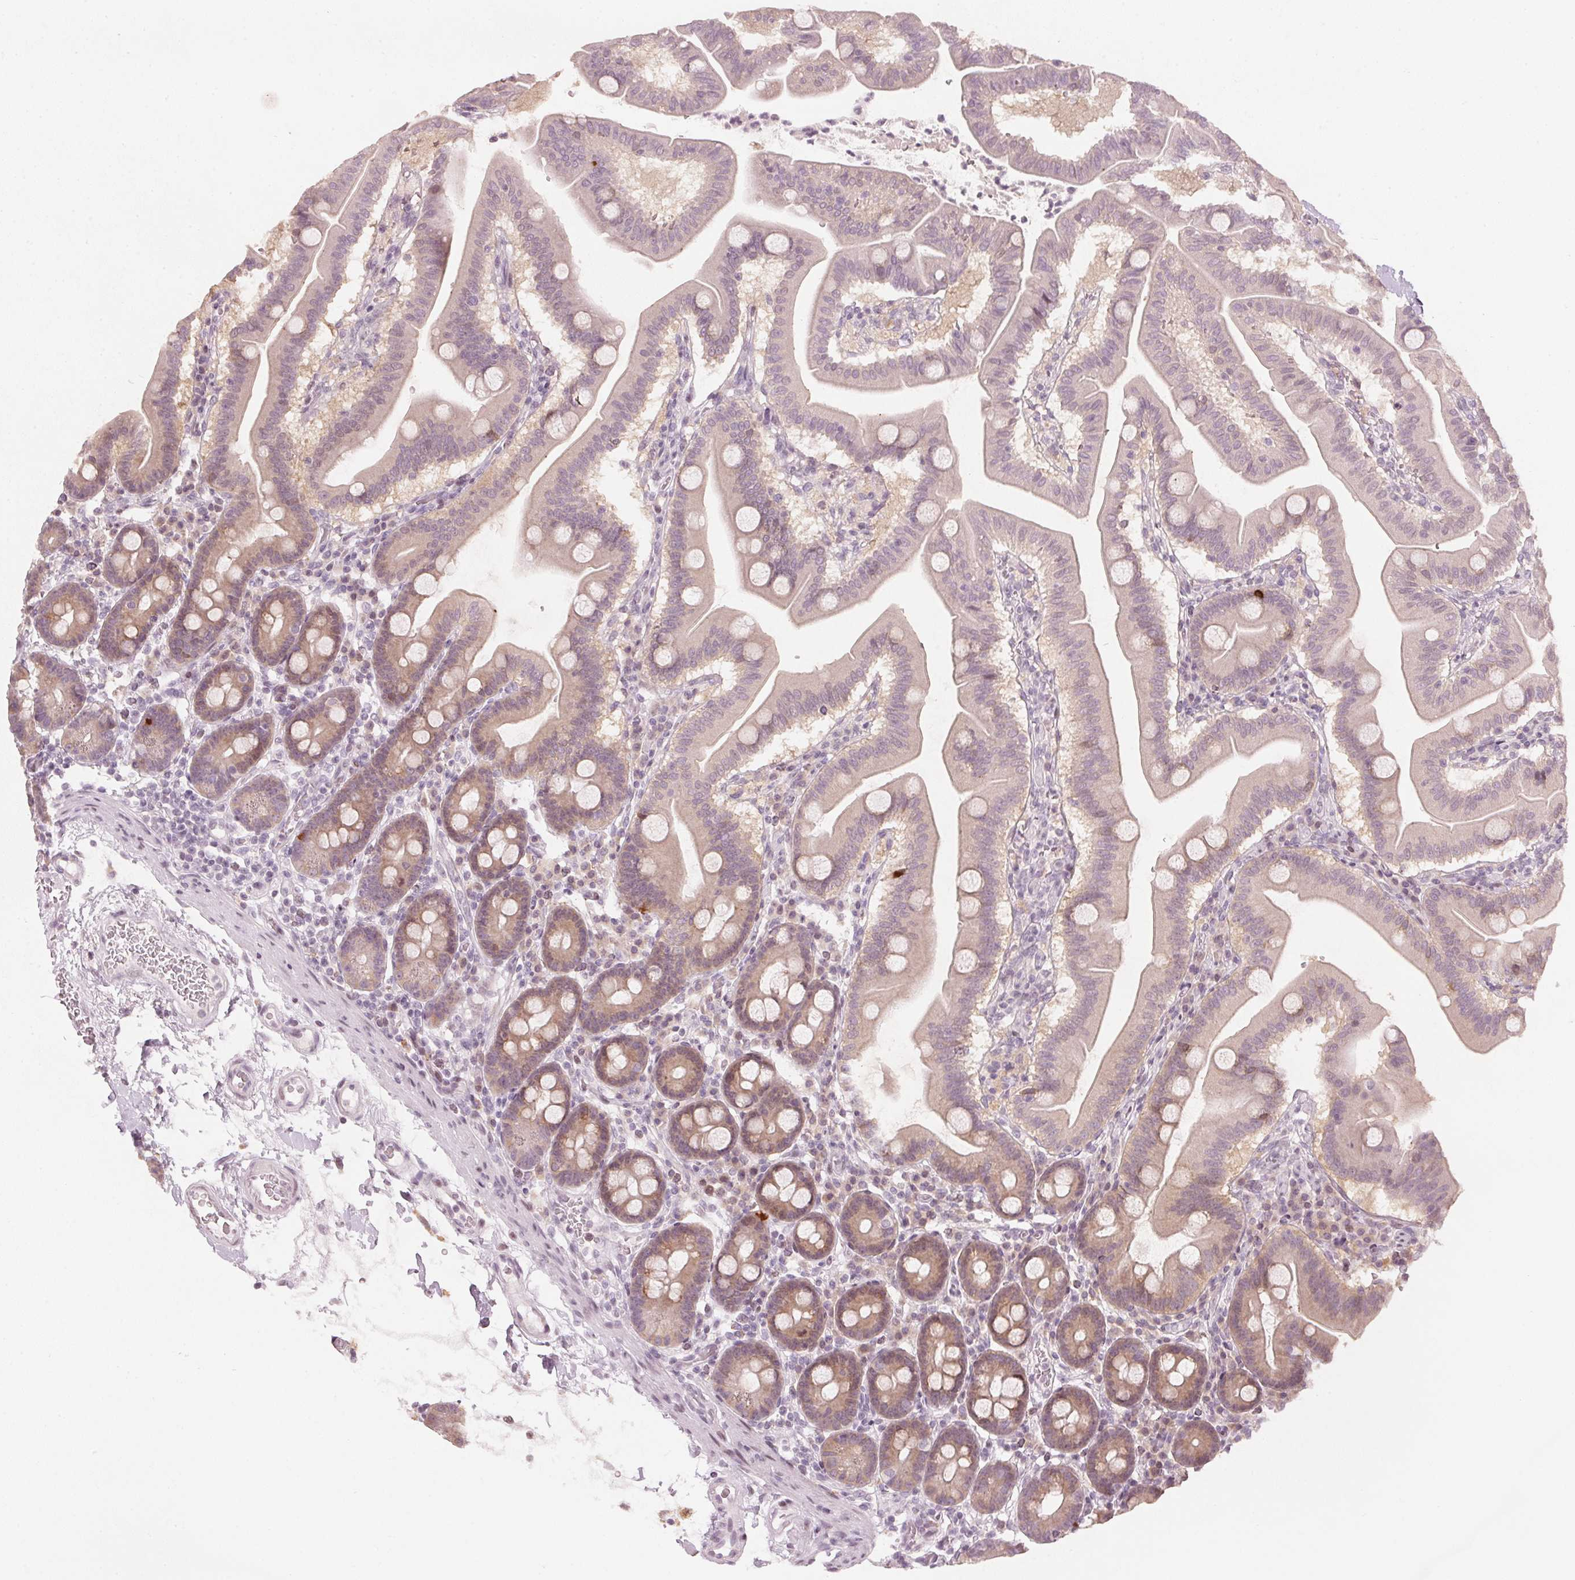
{"staining": {"intensity": "weak", "quantity": "25%-75%", "location": "cytoplasmic/membranous"}, "tissue": "duodenum", "cell_type": "Glandular cells", "image_type": "normal", "snomed": [{"axis": "morphology", "description": "Normal tissue, NOS"}, {"axis": "topography", "description": "Pancreas"}, {"axis": "topography", "description": "Duodenum"}], "caption": "Normal duodenum reveals weak cytoplasmic/membranous expression in approximately 25%-75% of glandular cells, visualized by immunohistochemistry.", "gene": "SFRP4", "patient": {"sex": "male", "age": 59}}